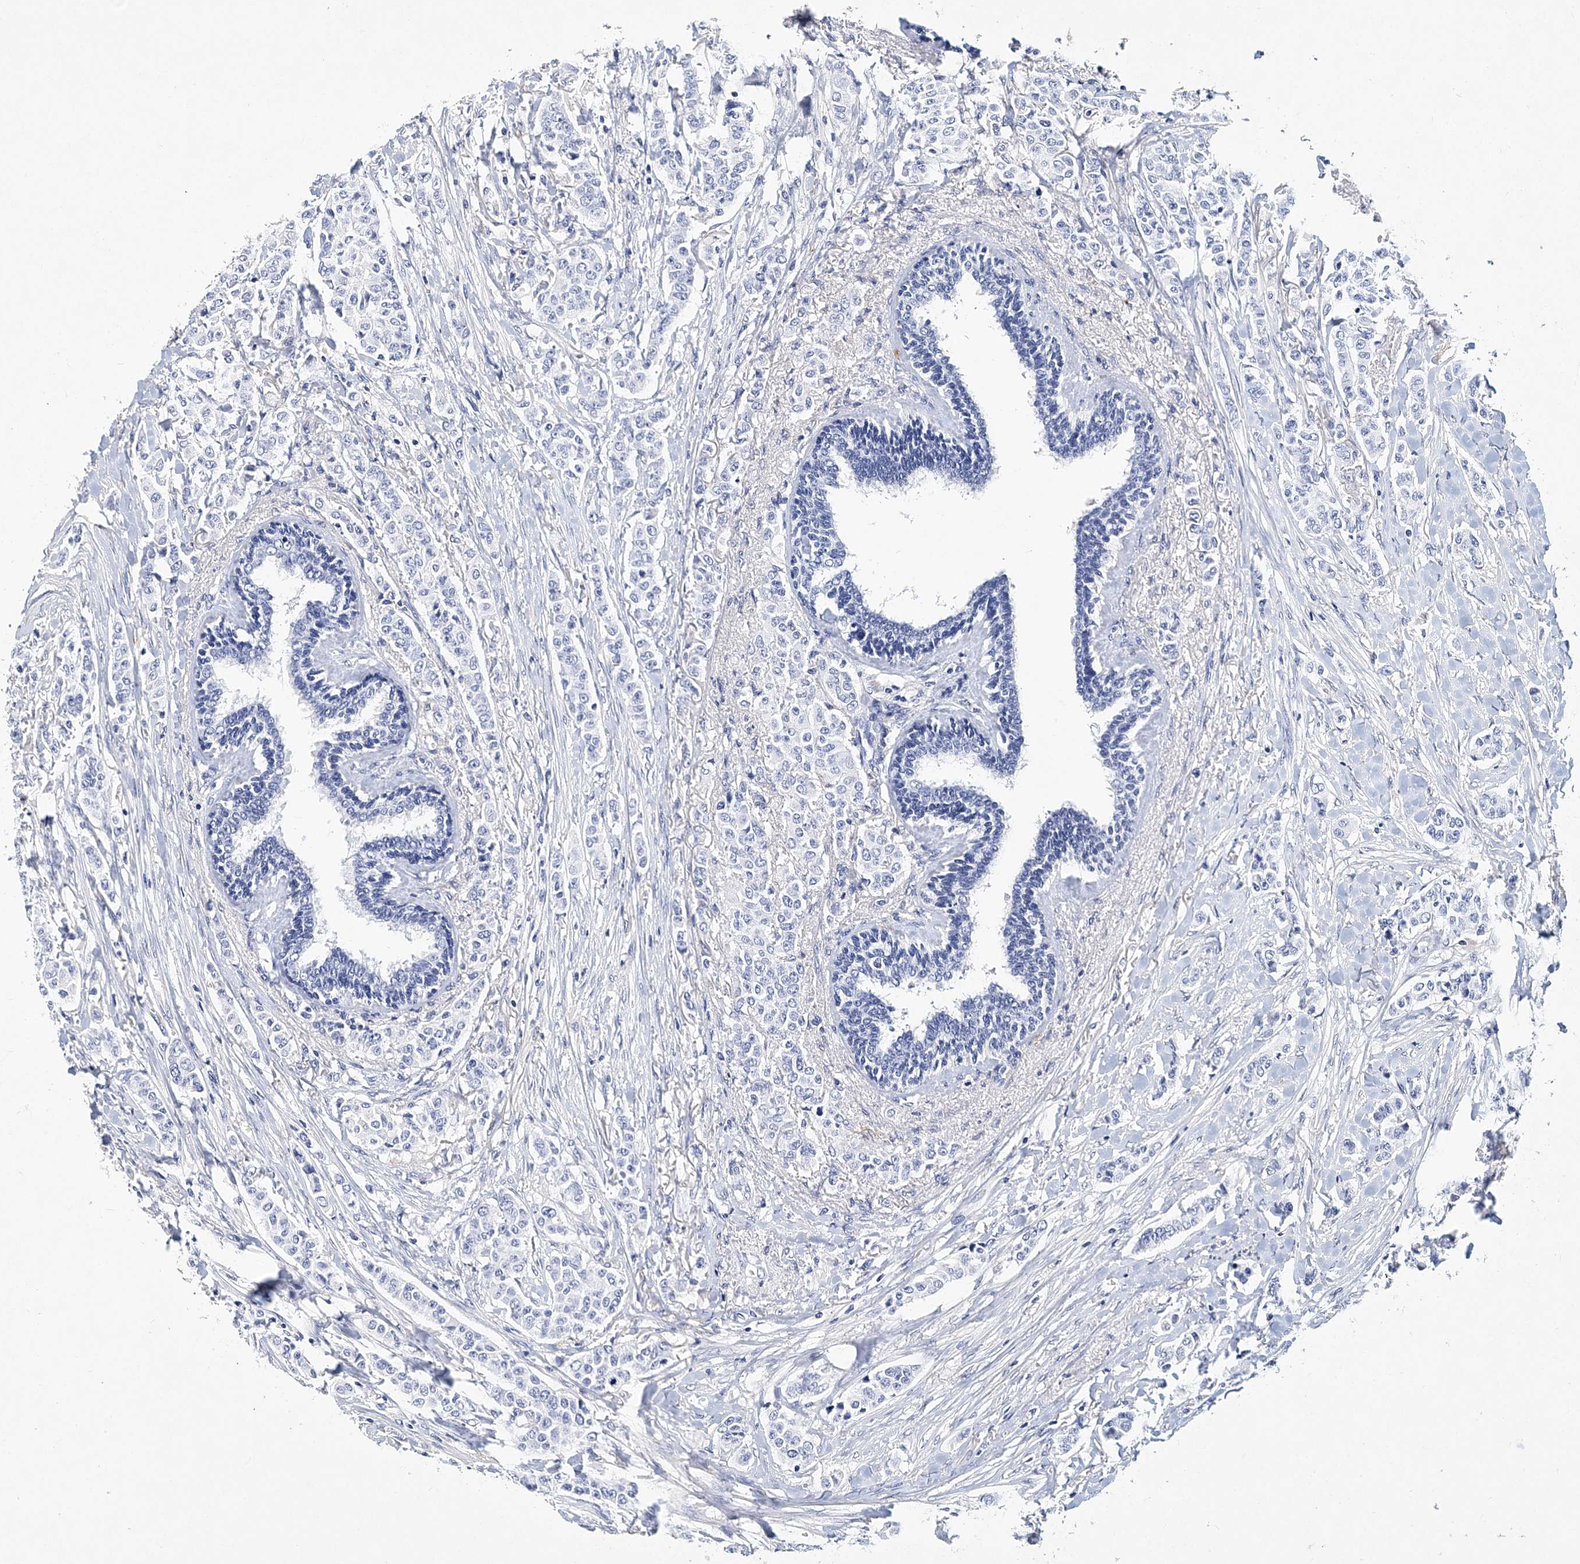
{"staining": {"intensity": "negative", "quantity": "none", "location": "none"}, "tissue": "breast cancer", "cell_type": "Tumor cells", "image_type": "cancer", "snomed": [{"axis": "morphology", "description": "Duct carcinoma"}, {"axis": "topography", "description": "Breast"}], "caption": "High magnification brightfield microscopy of breast invasive ductal carcinoma stained with DAB (3,3'-diaminobenzidine) (brown) and counterstained with hematoxylin (blue): tumor cells show no significant staining. (DAB immunohistochemistry, high magnification).", "gene": "ITGA2B", "patient": {"sex": "female", "age": 40}}